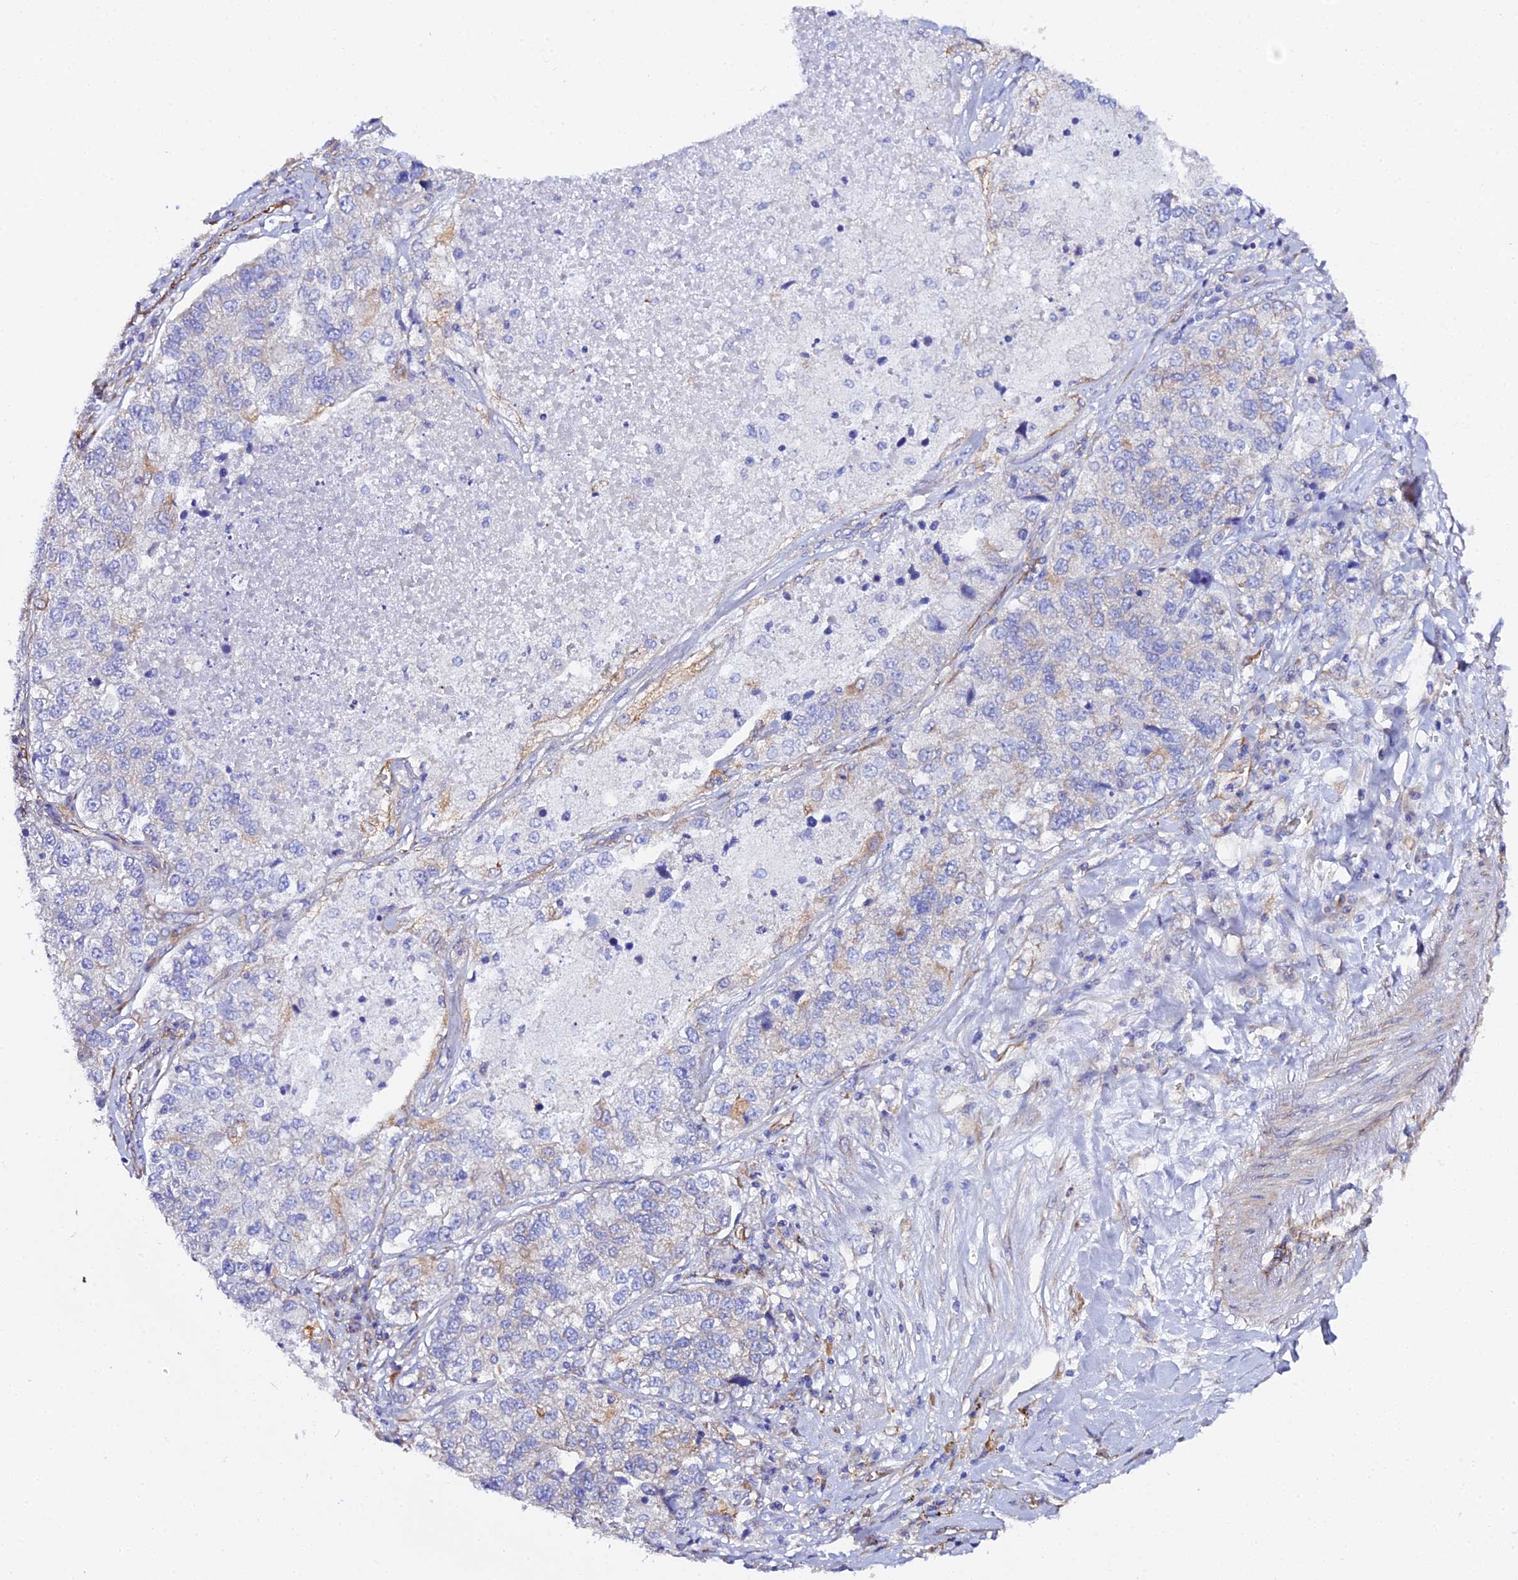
{"staining": {"intensity": "negative", "quantity": "none", "location": "none"}, "tissue": "lung cancer", "cell_type": "Tumor cells", "image_type": "cancer", "snomed": [{"axis": "morphology", "description": "Adenocarcinoma, NOS"}, {"axis": "topography", "description": "Lung"}], "caption": "Image shows no protein positivity in tumor cells of lung cancer tissue. Brightfield microscopy of IHC stained with DAB (brown) and hematoxylin (blue), captured at high magnification.", "gene": "CFAP45", "patient": {"sex": "male", "age": 49}}